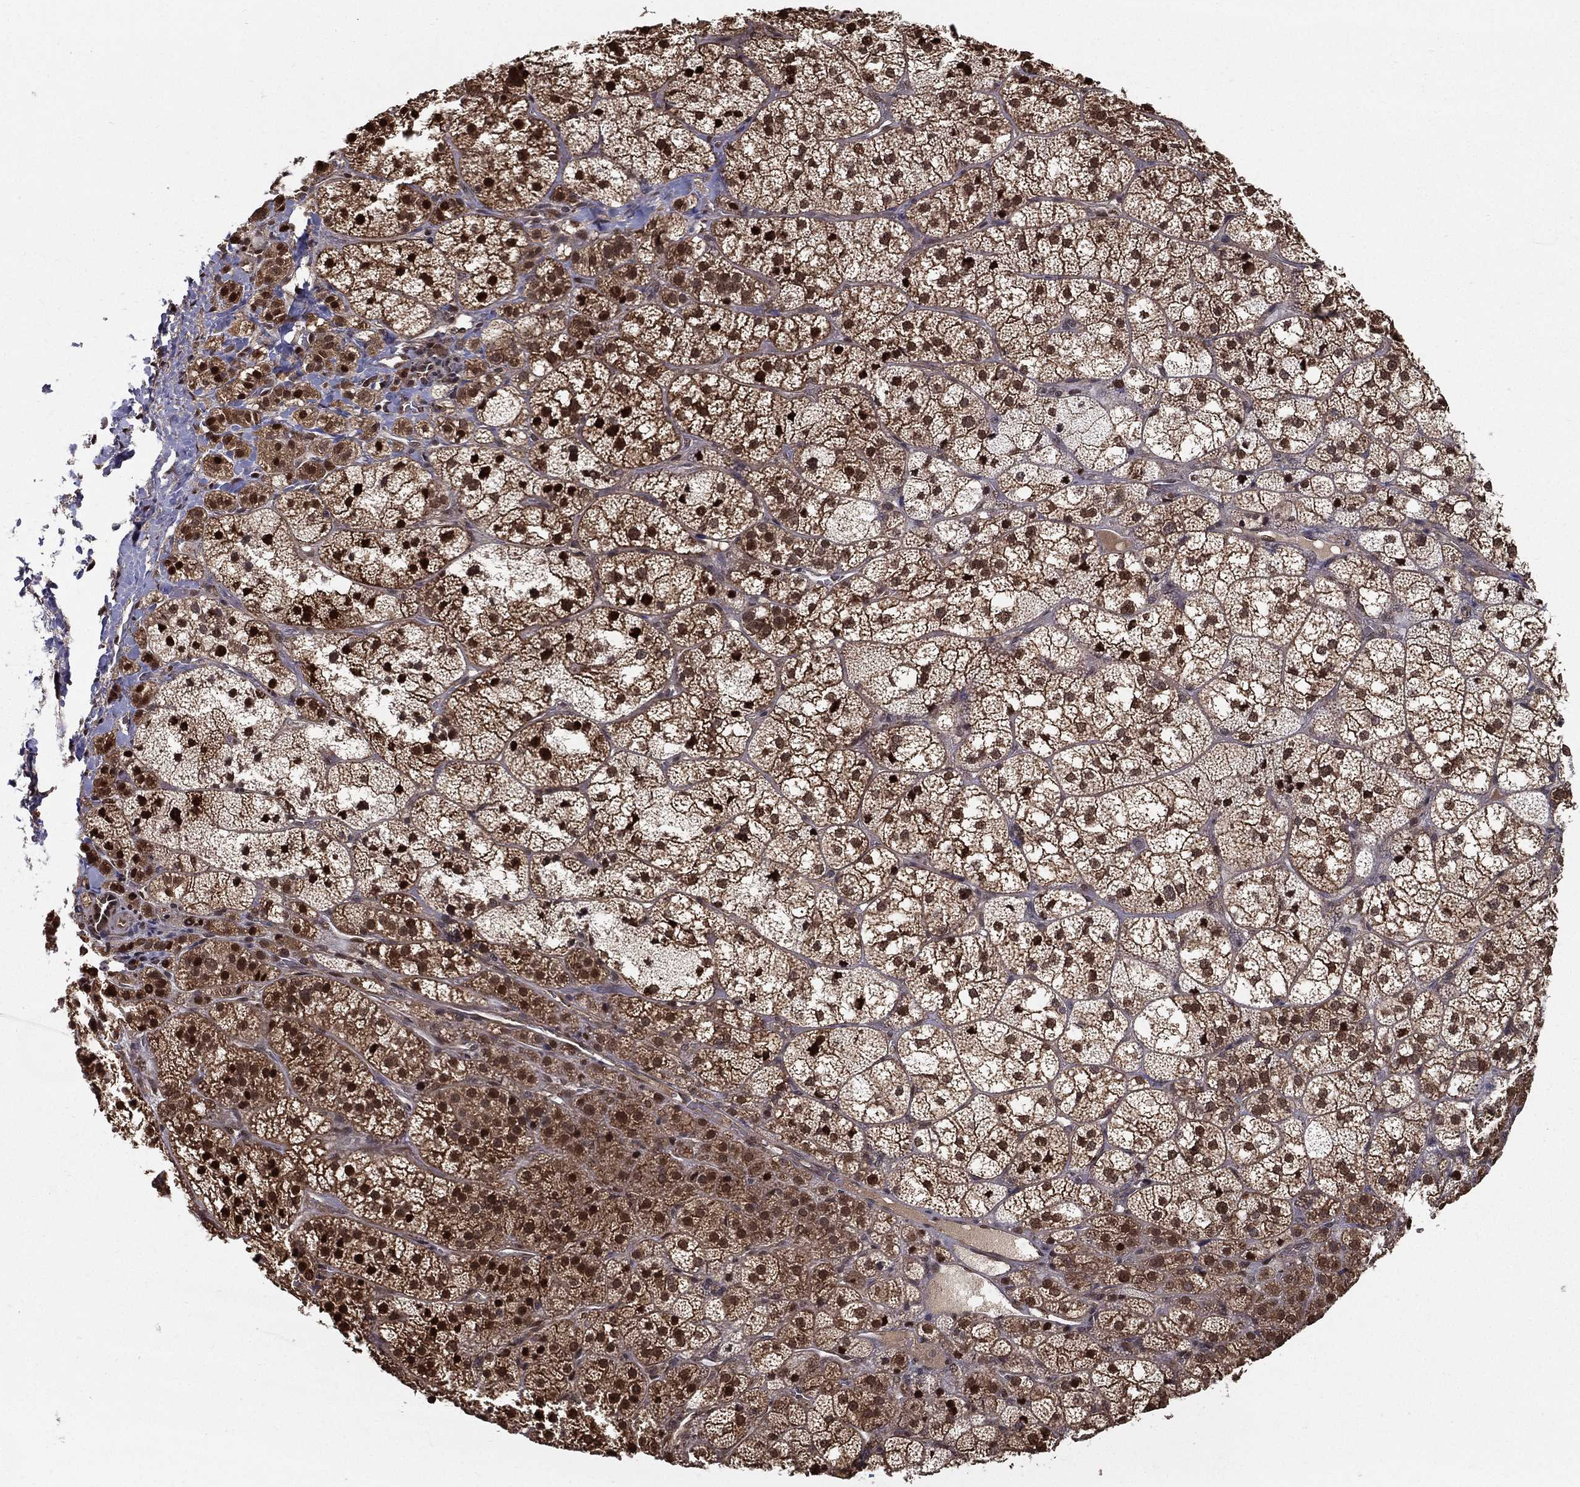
{"staining": {"intensity": "strong", "quantity": "25%-75%", "location": "cytoplasmic/membranous,nuclear"}, "tissue": "adrenal gland", "cell_type": "Glandular cells", "image_type": "normal", "snomed": [{"axis": "morphology", "description": "Normal tissue, NOS"}, {"axis": "topography", "description": "Adrenal gland"}], "caption": "Immunohistochemical staining of normal adrenal gland demonstrates high levels of strong cytoplasmic/membranous,nuclear expression in about 25%-75% of glandular cells. (IHC, brightfield microscopy, high magnification).", "gene": "SLC6A6", "patient": {"sex": "female", "age": 60}}